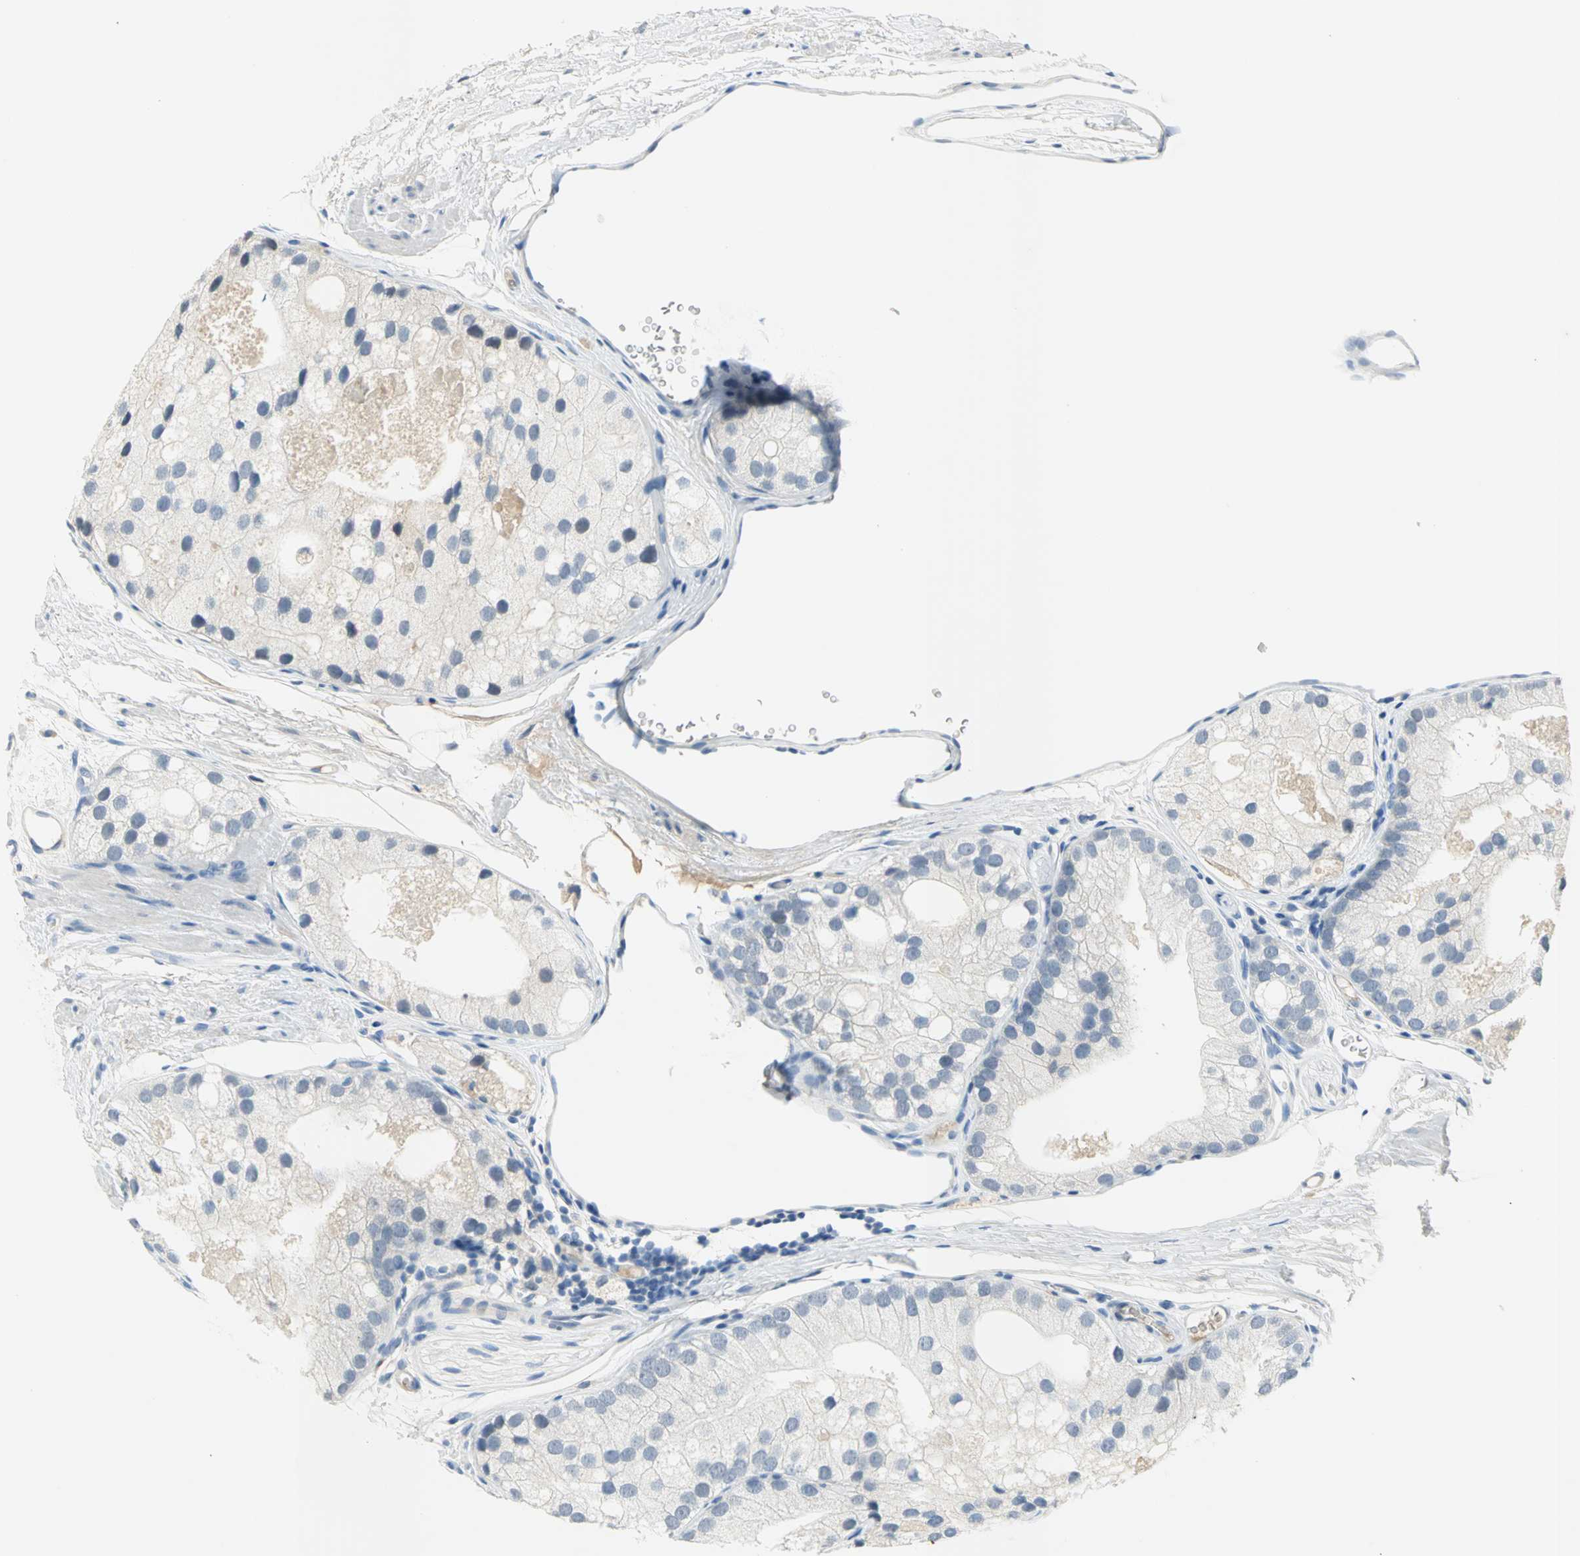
{"staining": {"intensity": "weak", "quantity": "<25%", "location": "cytoplasmic/membranous"}, "tissue": "prostate cancer", "cell_type": "Tumor cells", "image_type": "cancer", "snomed": [{"axis": "morphology", "description": "Adenocarcinoma, Low grade"}, {"axis": "topography", "description": "Prostate"}], "caption": "Immunohistochemistry photomicrograph of neoplastic tissue: low-grade adenocarcinoma (prostate) stained with DAB (3,3'-diaminobenzidine) displays no significant protein expression in tumor cells.", "gene": "ZIC1", "patient": {"sex": "male", "age": 69}}